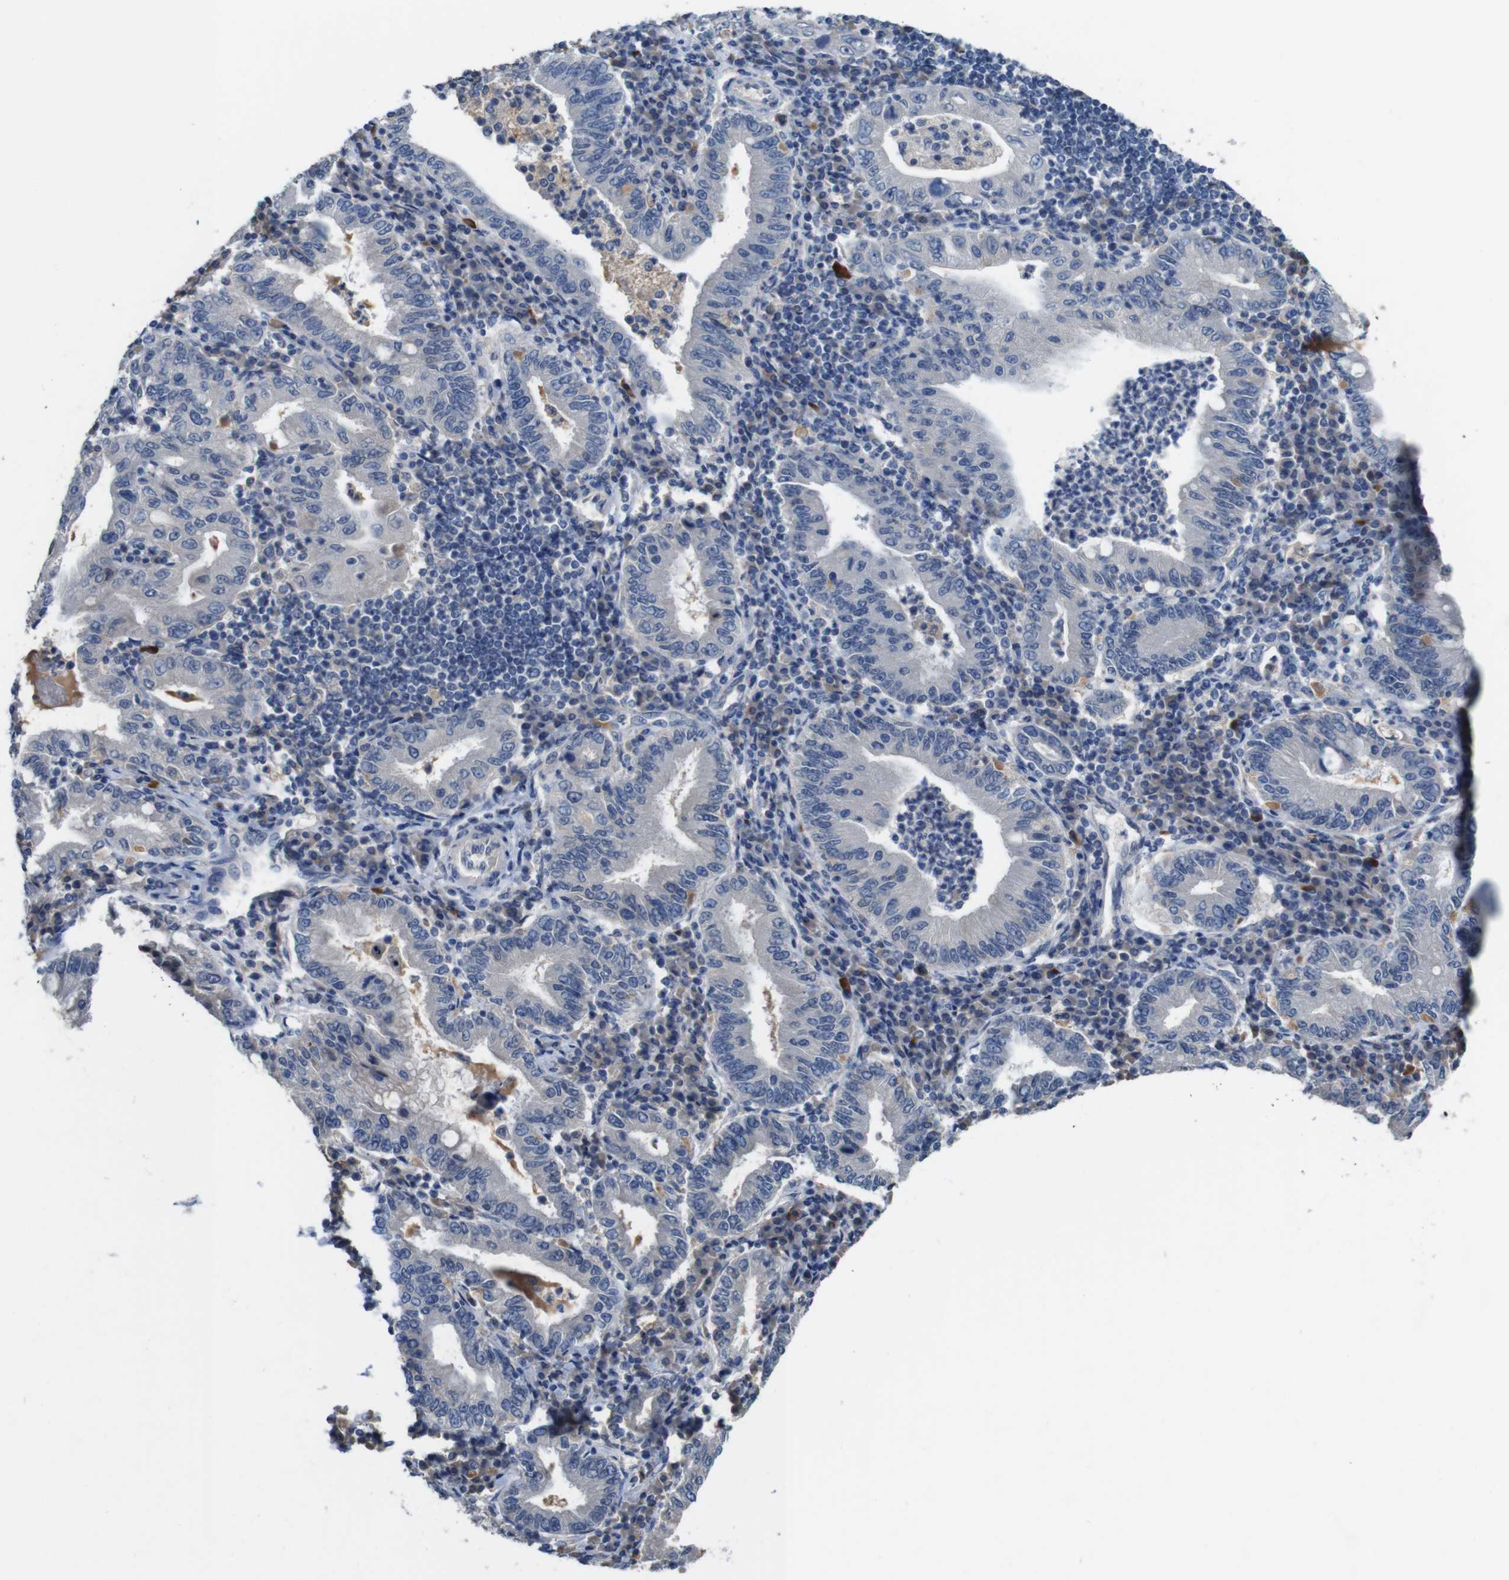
{"staining": {"intensity": "negative", "quantity": "none", "location": "none"}, "tissue": "stomach cancer", "cell_type": "Tumor cells", "image_type": "cancer", "snomed": [{"axis": "morphology", "description": "Normal tissue, NOS"}, {"axis": "morphology", "description": "Adenocarcinoma, NOS"}, {"axis": "topography", "description": "Esophagus"}, {"axis": "topography", "description": "Stomach, upper"}, {"axis": "topography", "description": "Peripheral nerve tissue"}], "caption": "Tumor cells show no significant protein staining in adenocarcinoma (stomach).", "gene": "SLC2A8", "patient": {"sex": "male", "age": 62}}